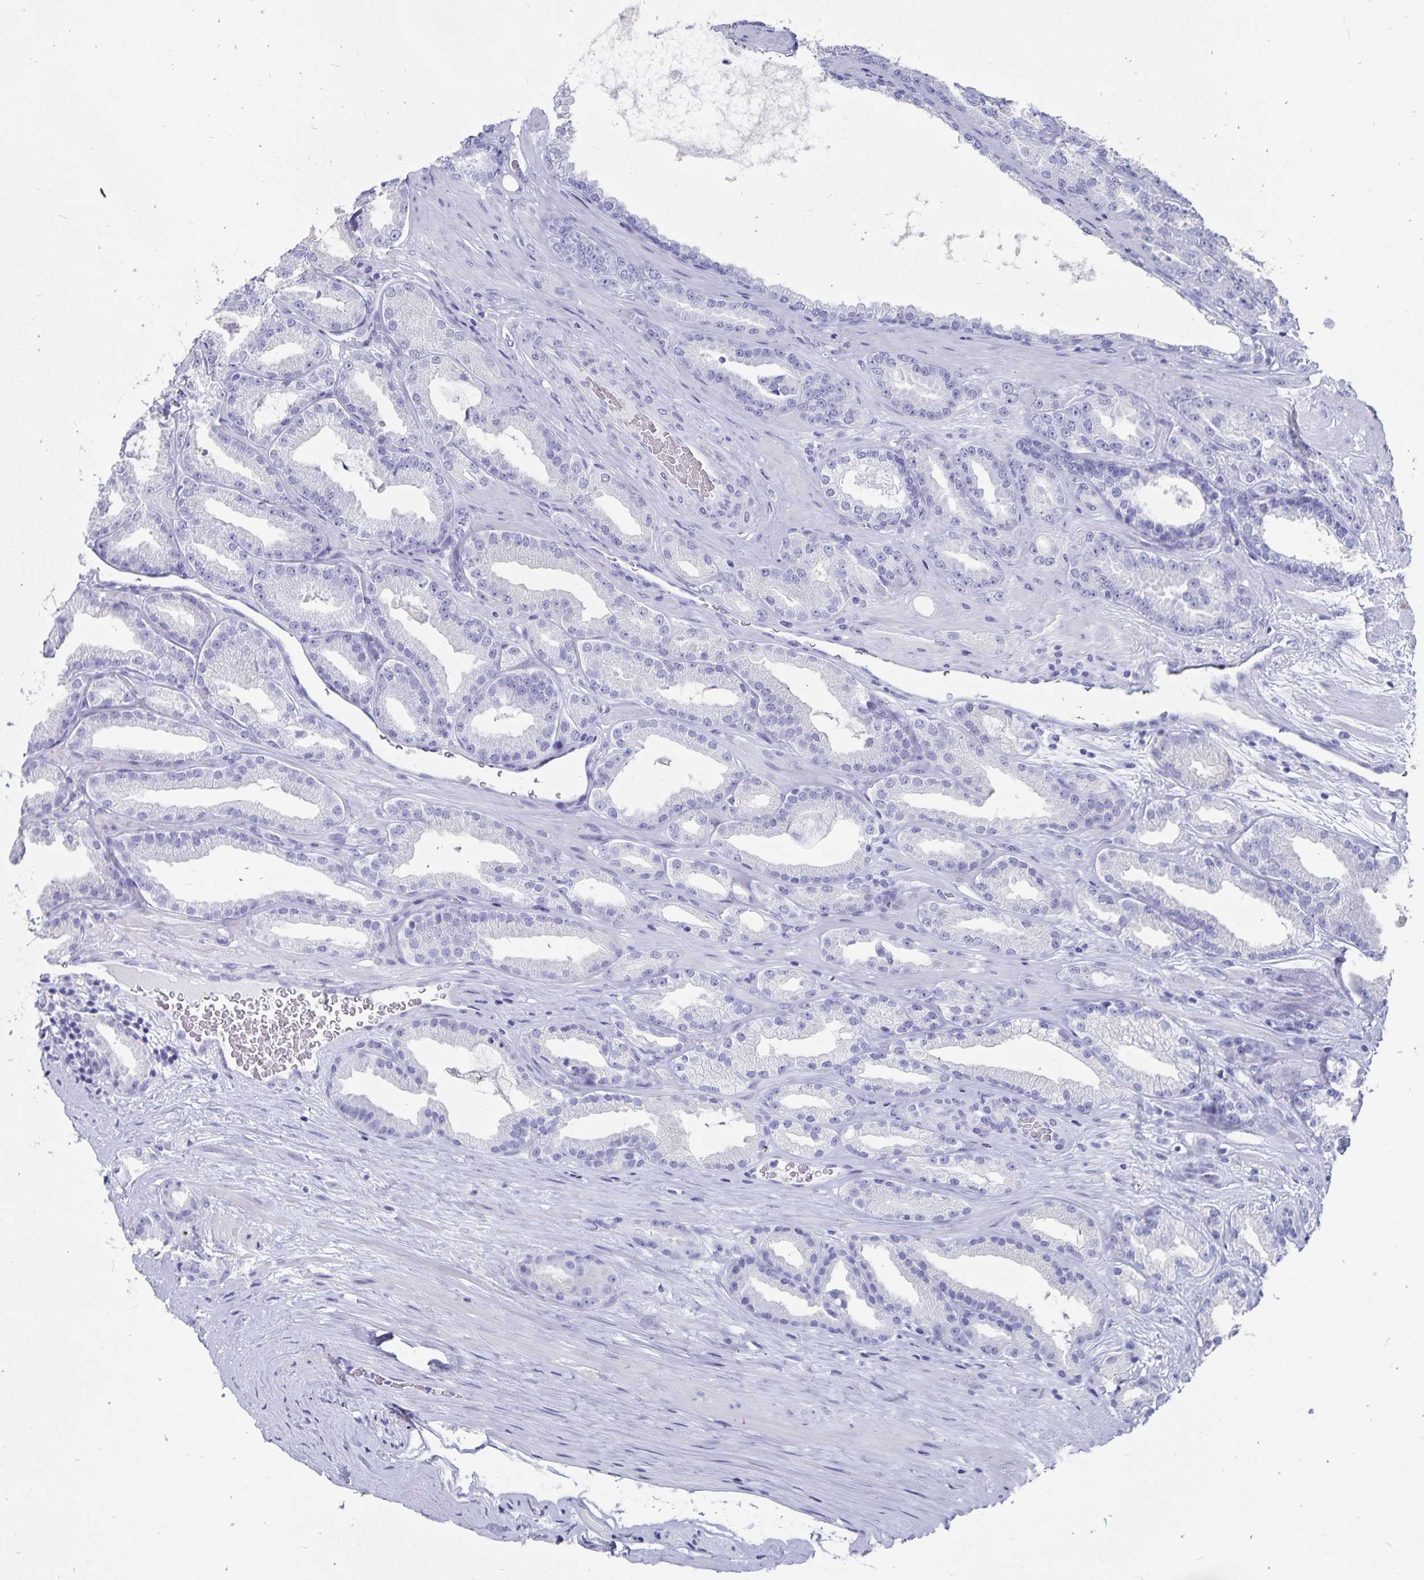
{"staining": {"intensity": "negative", "quantity": "none", "location": "none"}, "tissue": "prostate cancer", "cell_type": "Tumor cells", "image_type": "cancer", "snomed": [{"axis": "morphology", "description": "Adenocarcinoma, Low grade"}, {"axis": "topography", "description": "Prostate"}], "caption": "Immunohistochemistry (IHC) photomicrograph of human prostate cancer stained for a protein (brown), which demonstrates no expression in tumor cells. Brightfield microscopy of immunohistochemistry stained with DAB (brown) and hematoxylin (blue), captured at high magnification.", "gene": "ADH1A", "patient": {"sex": "male", "age": 61}}